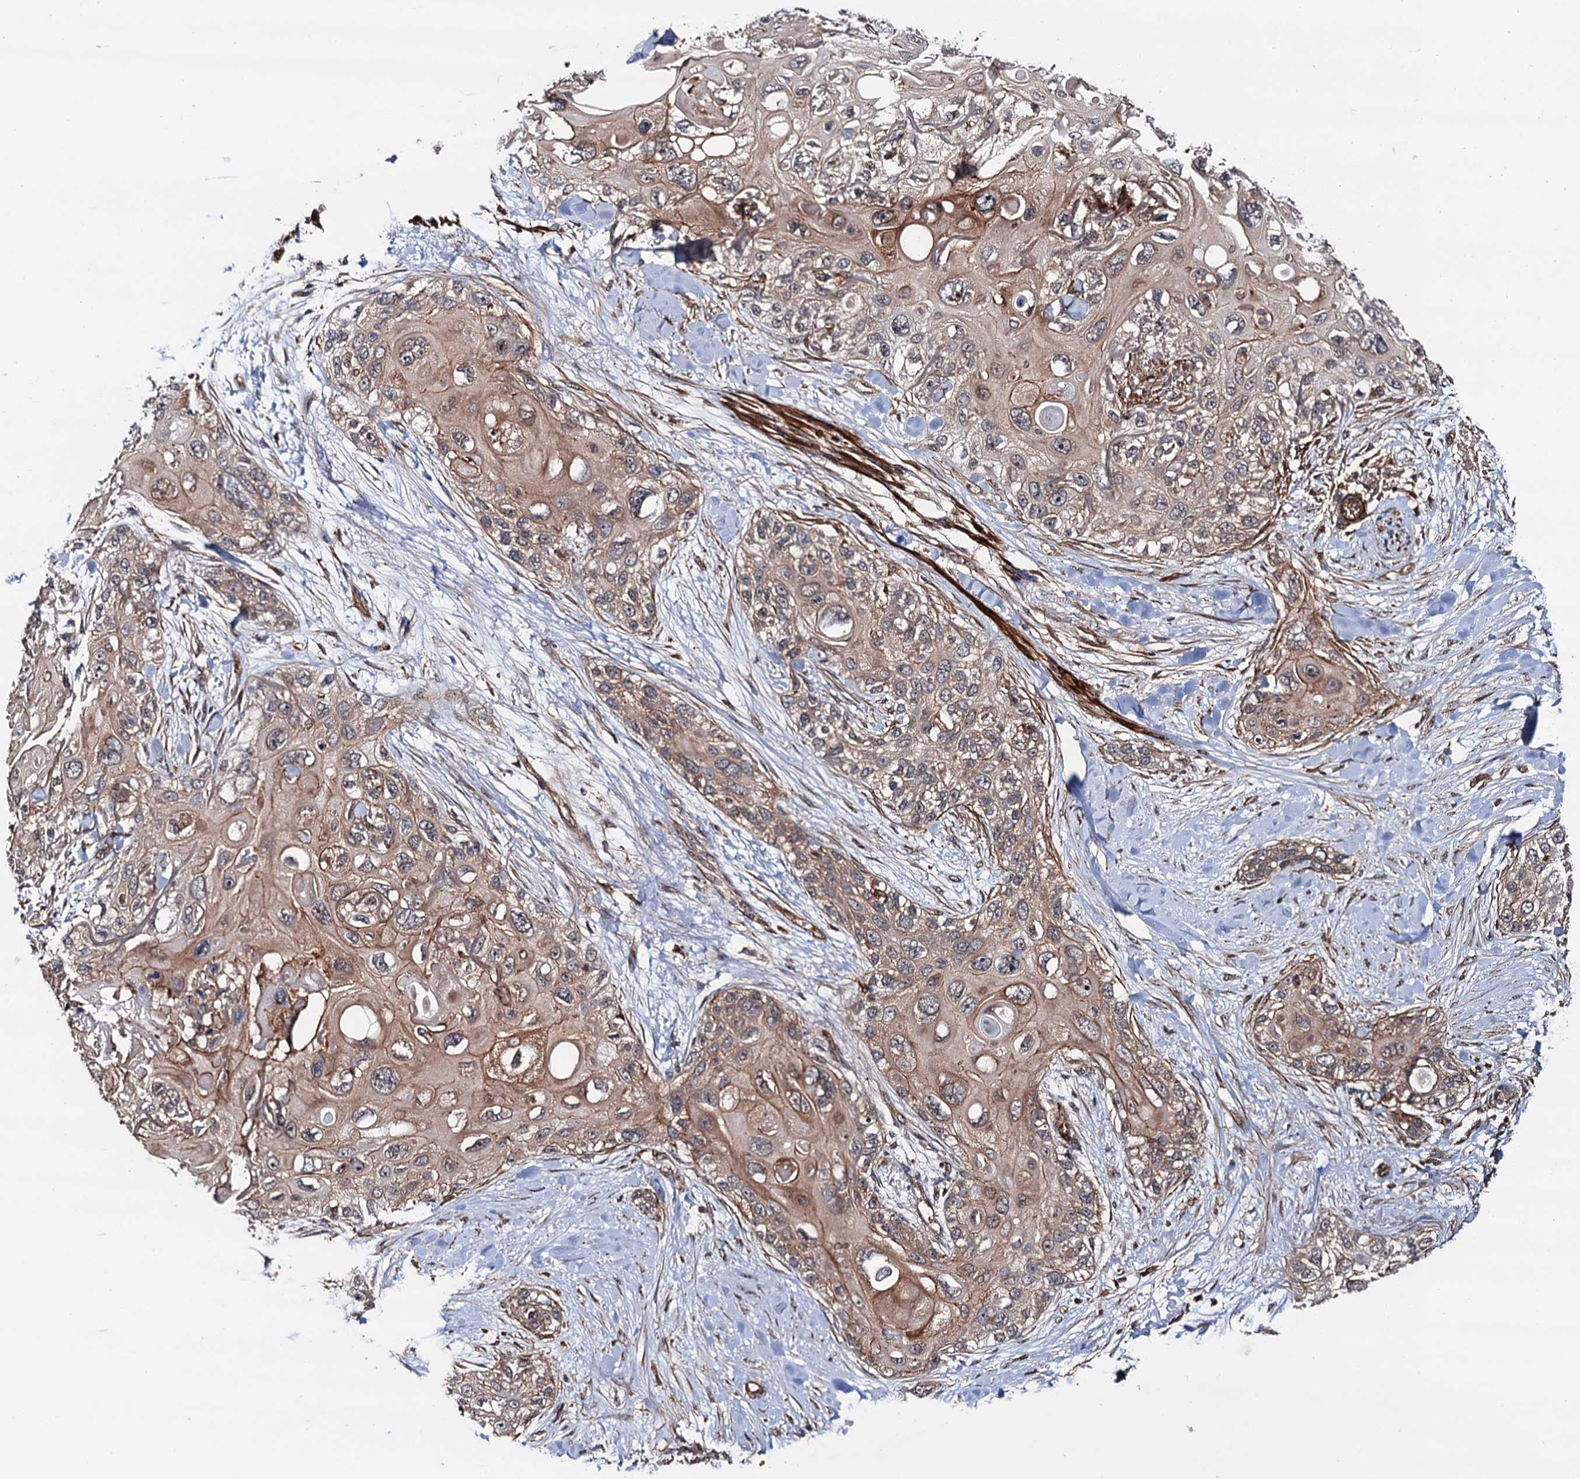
{"staining": {"intensity": "moderate", "quantity": ">75%", "location": "cytoplasmic/membranous"}, "tissue": "skin cancer", "cell_type": "Tumor cells", "image_type": "cancer", "snomed": [{"axis": "morphology", "description": "Normal tissue, NOS"}, {"axis": "morphology", "description": "Squamous cell carcinoma, NOS"}, {"axis": "topography", "description": "Skin"}], "caption": "Skin cancer (squamous cell carcinoma) stained with DAB immunohistochemistry shows medium levels of moderate cytoplasmic/membranous expression in about >75% of tumor cells. (IHC, brightfield microscopy, high magnification).", "gene": "BORA", "patient": {"sex": "male", "age": 72}}